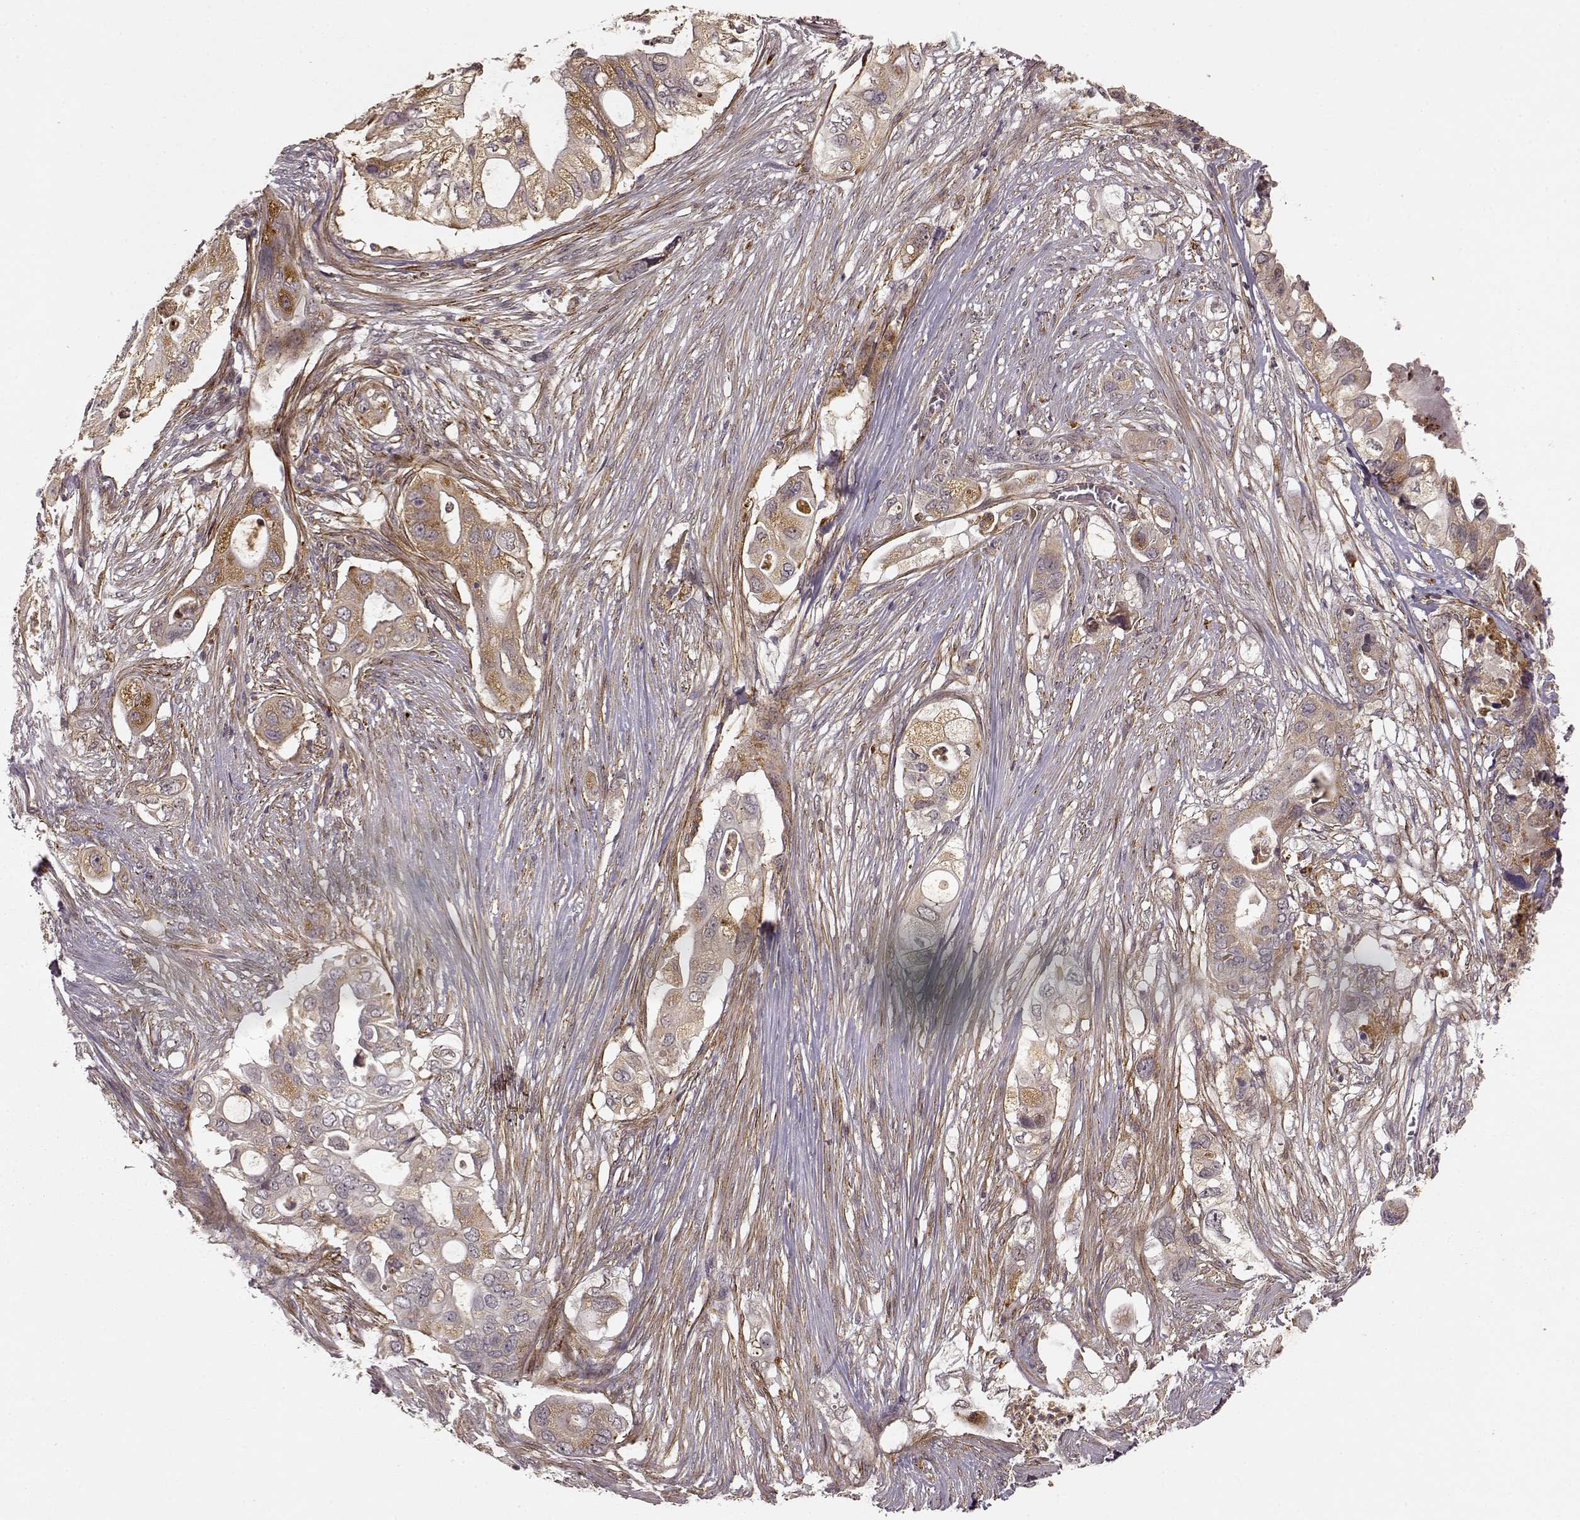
{"staining": {"intensity": "moderate", "quantity": ">75%", "location": "cytoplasmic/membranous"}, "tissue": "pancreatic cancer", "cell_type": "Tumor cells", "image_type": "cancer", "snomed": [{"axis": "morphology", "description": "Adenocarcinoma, NOS"}, {"axis": "topography", "description": "Pancreas"}], "caption": "About >75% of tumor cells in human pancreatic cancer demonstrate moderate cytoplasmic/membranous protein expression as visualized by brown immunohistochemical staining.", "gene": "SLC12A9", "patient": {"sex": "female", "age": 72}}